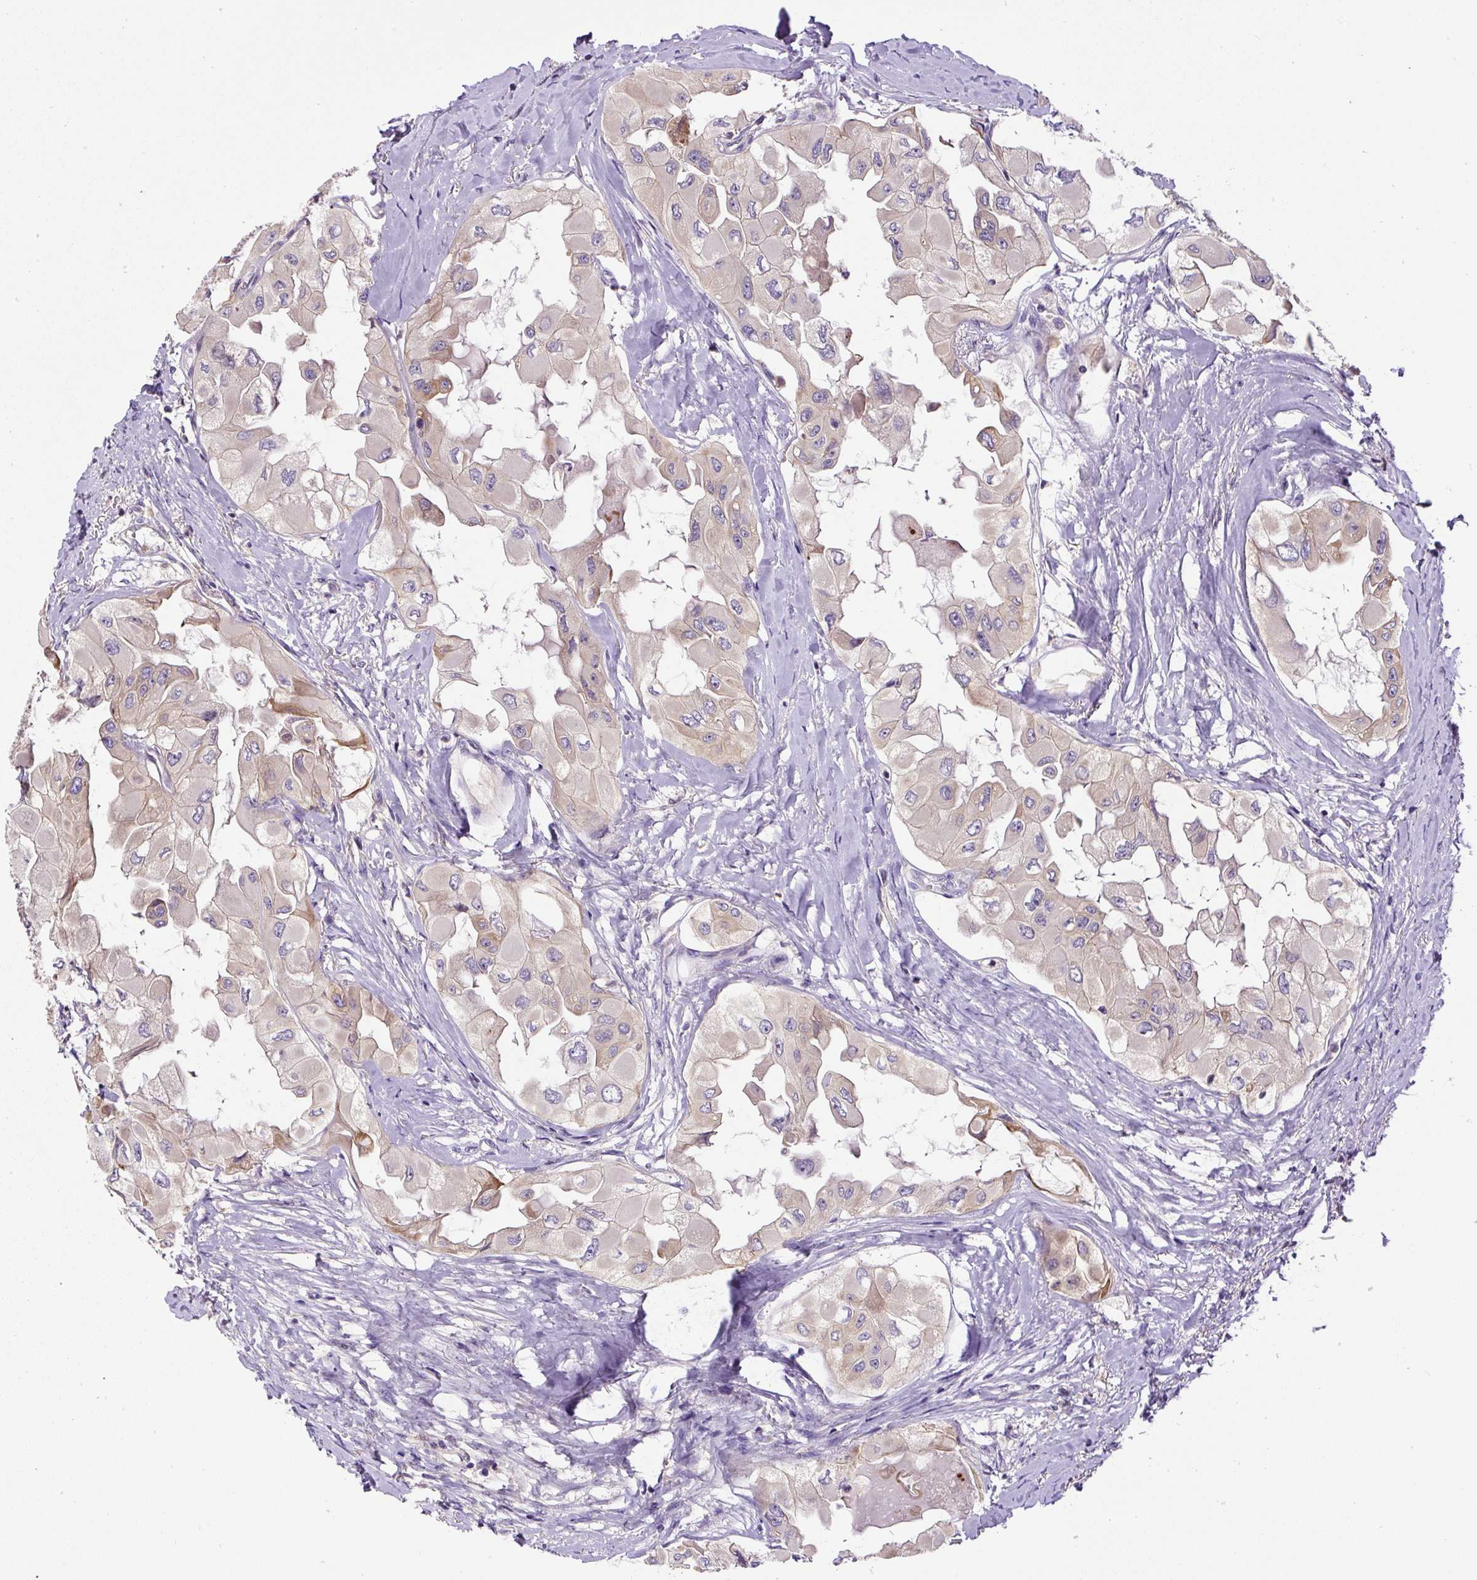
{"staining": {"intensity": "weak", "quantity": "<25%", "location": "cytoplasmic/membranous"}, "tissue": "thyroid cancer", "cell_type": "Tumor cells", "image_type": "cancer", "snomed": [{"axis": "morphology", "description": "Normal tissue, NOS"}, {"axis": "morphology", "description": "Papillary adenocarcinoma, NOS"}, {"axis": "topography", "description": "Thyroid gland"}], "caption": "IHC image of human thyroid cancer stained for a protein (brown), which reveals no expression in tumor cells.", "gene": "CCDC28A", "patient": {"sex": "female", "age": 59}}